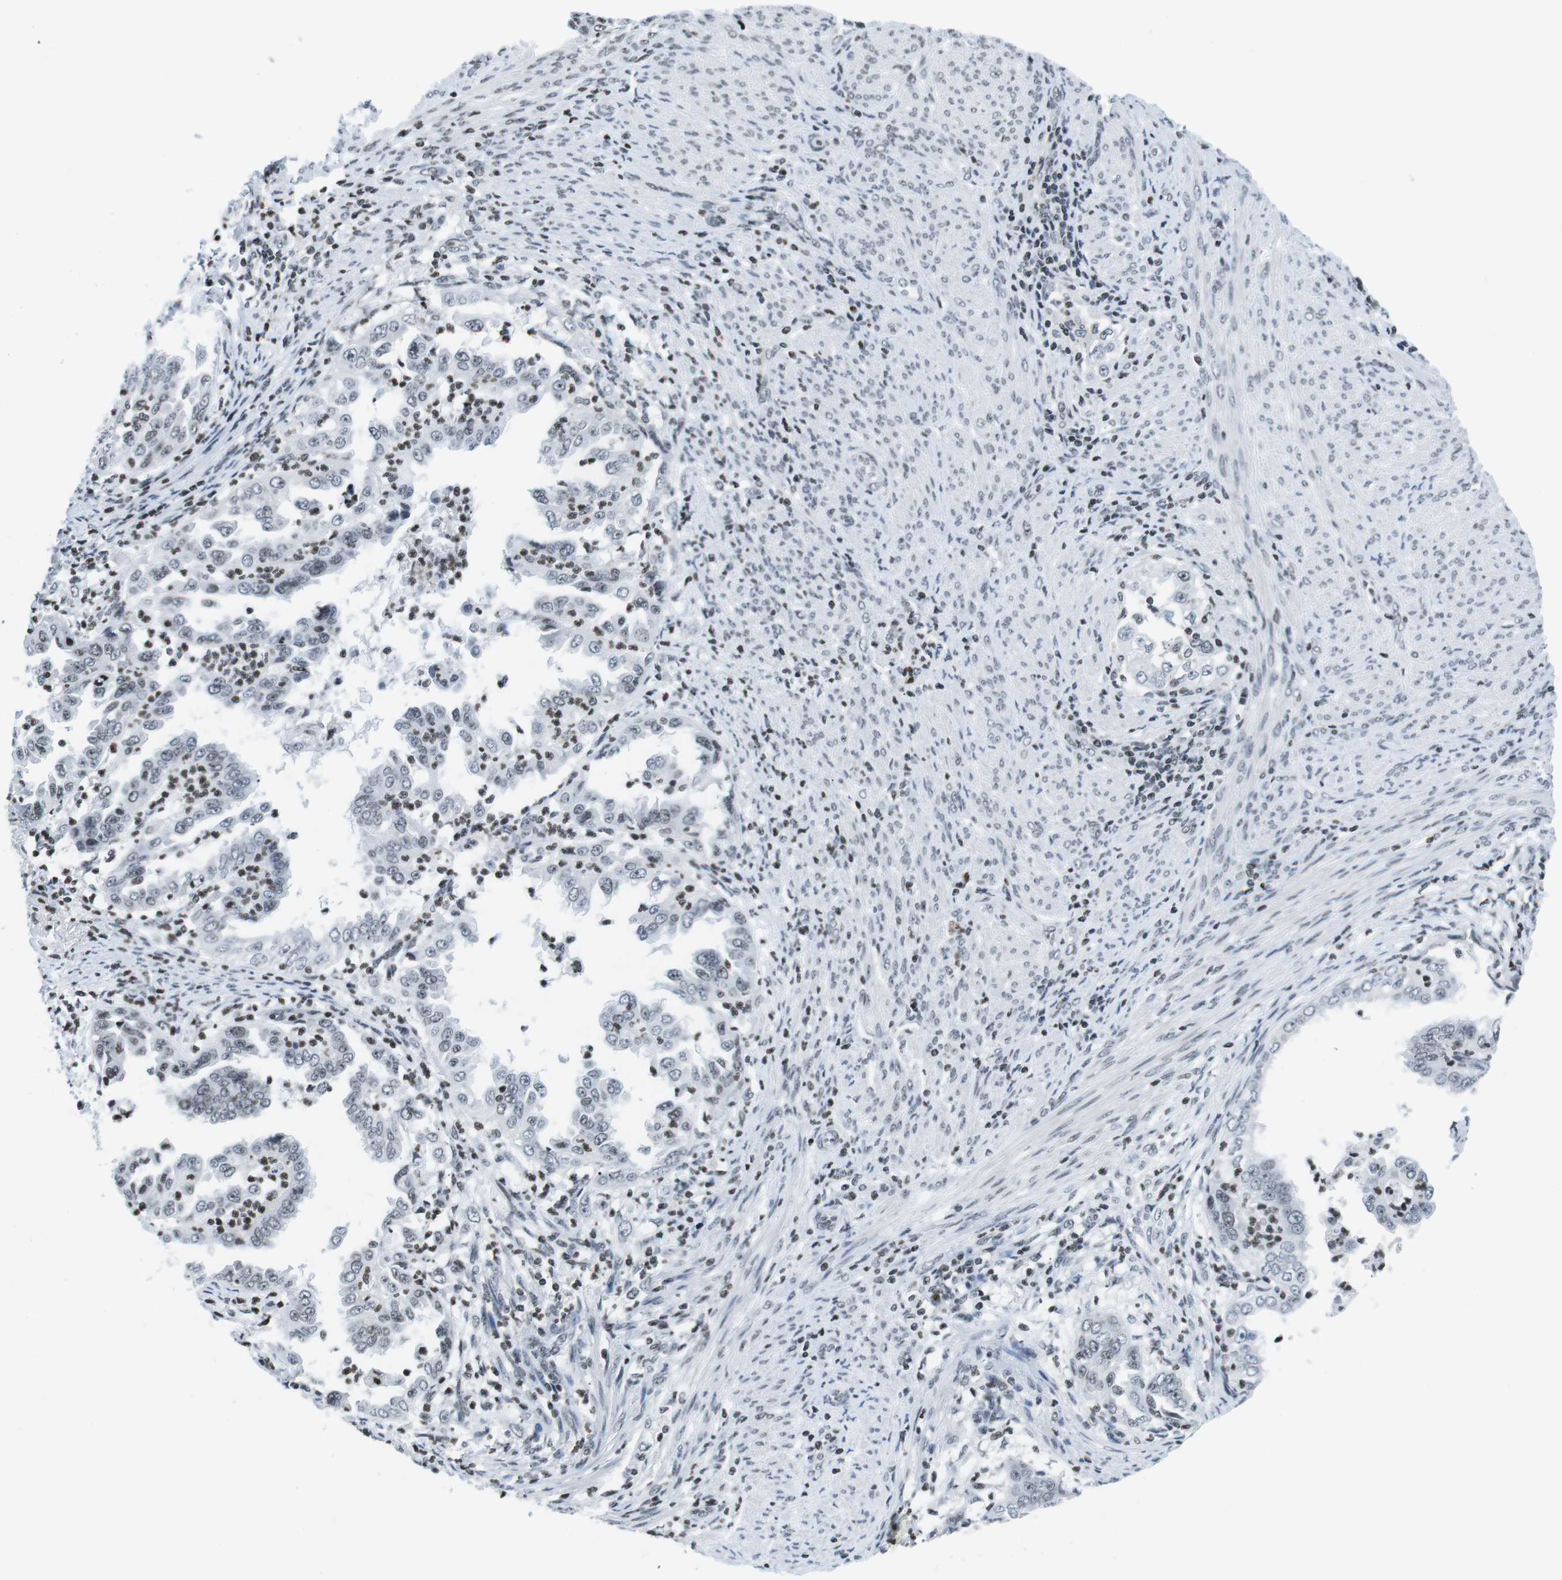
{"staining": {"intensity": "weak", "quantity": "<25%", "location": "nuclear"}, "tissue": "endometrial cancer", "cell_type": "Tumor cells", "image_type": "cancer", "snomed": [{"axis": "morphology", "description": "Adenocarcinoma, NOS"}, {"axis": "topography", "description": "Endometrium"}], "caption": "IHC of human endometrial cancer (adenocarcinoma) shows no expression in tumor cells. (Brightfield microscopy of DAB immunohistochemistry (IHC) at high magnification).", "gene": "E2F2", "patient": {"sex": "female", "age": 85}}